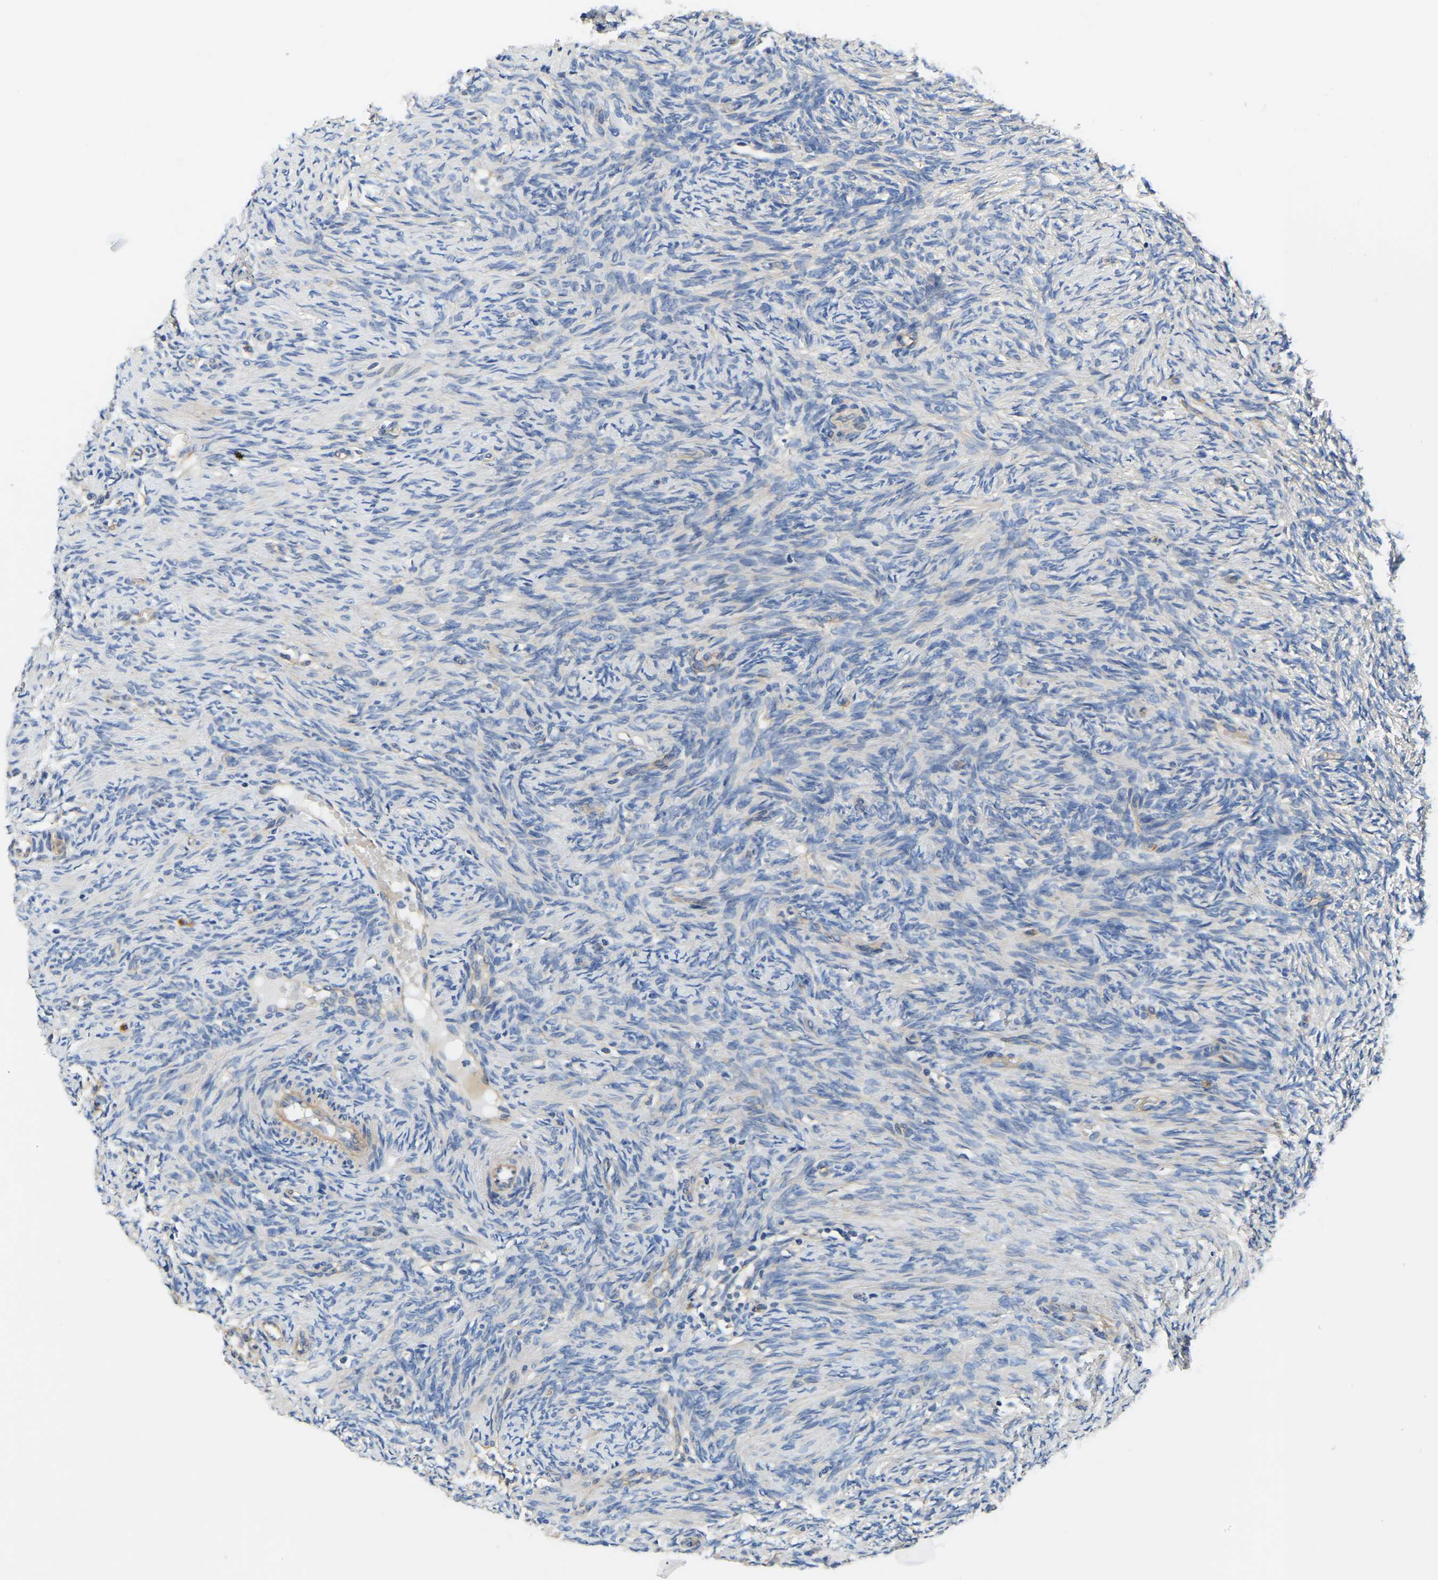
{"staining": {"intensity": "moderate", "quantity": ">75%", "location": "cytoplasmic/membranous"}, "tissue": "ovary", "cell_type": "Follicle cells", "image_type": "normal", "snomed": [{"axis": "morphology", "description": "Normal tissue, NOS"}, {"axis": "topography", "description": "Ovary"}], "caption": "A micrograph showing moderate cytoplasmic/membranous staining in about >75% of follicle cells in normal ovary, as visualized by brown immunohistochemical staining.", "gene": "CSDE1", "patient": {"sex": "female", "age": 41}}